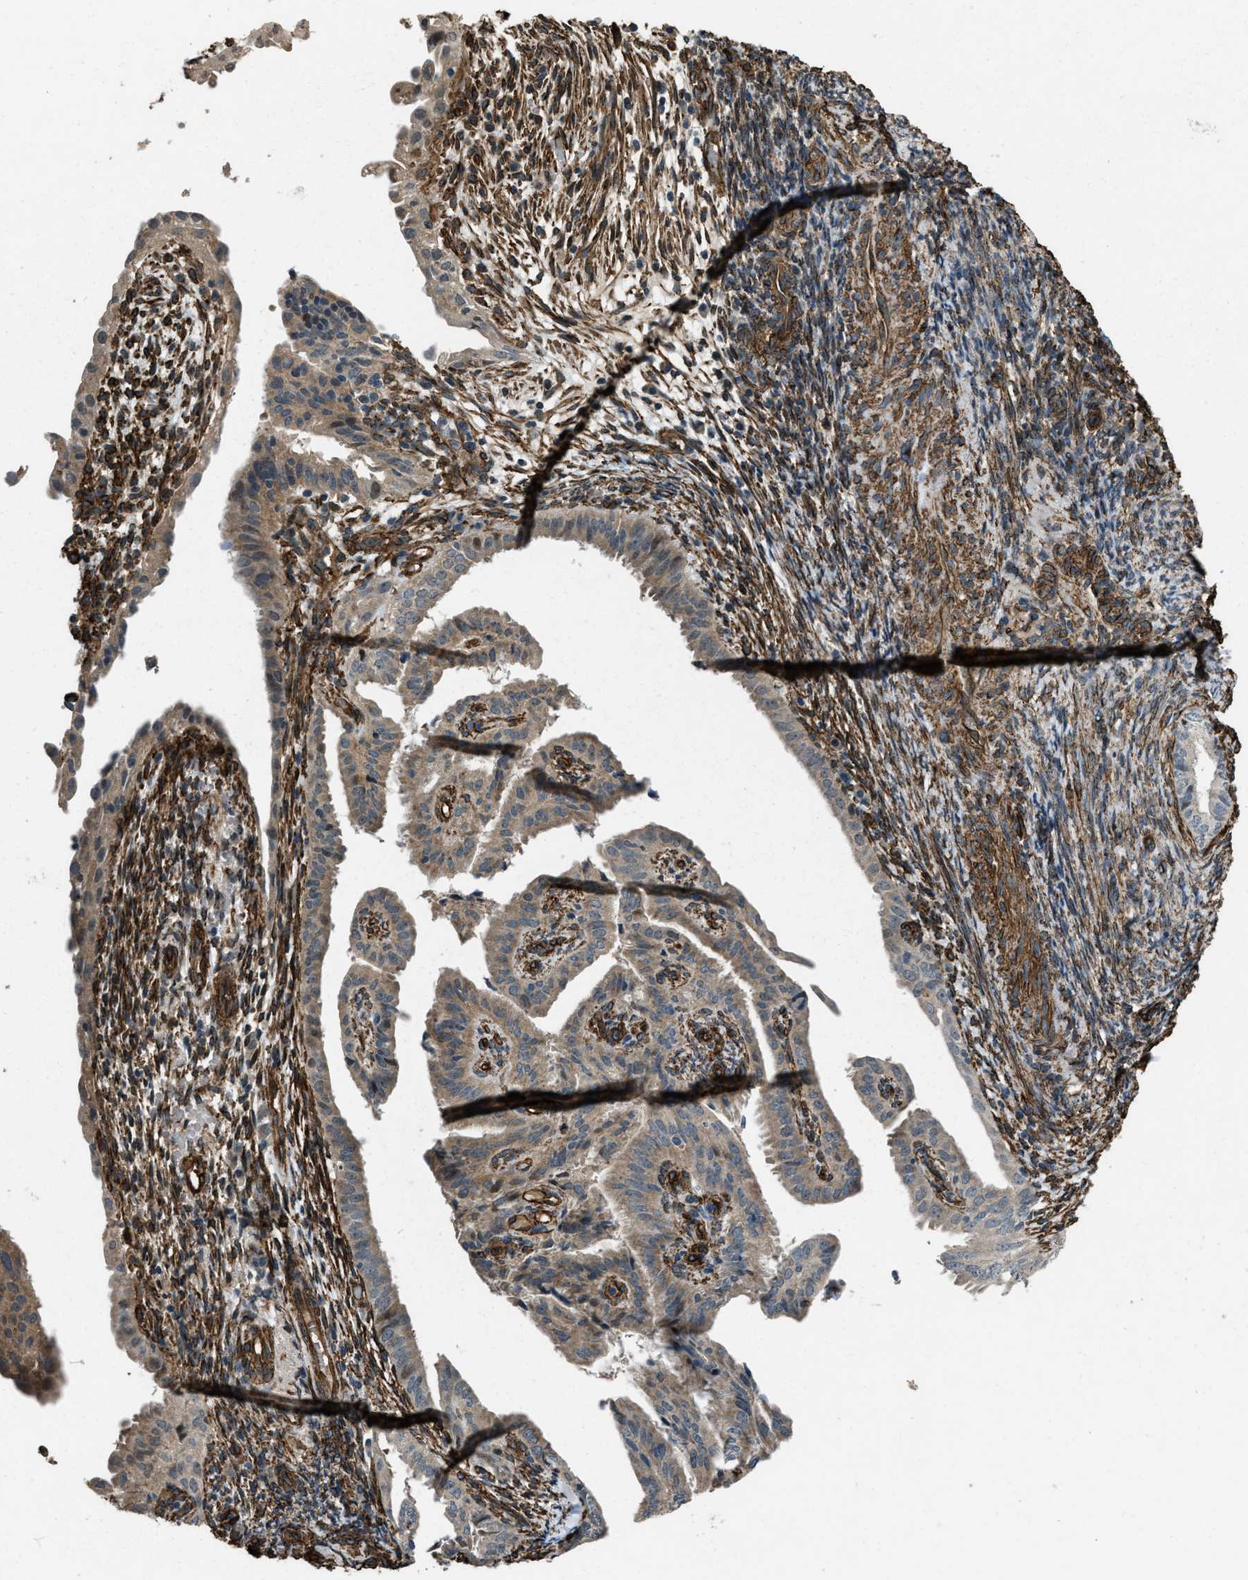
{"staining": {"intensity": "weak", "quantity": ">75%", "location": "cytoplasmic/membranous"}, "tissue": "endometrial cancer", "cell_type": "Tumor cells", "image_type": "cancer", "snomed": [{"axis": "morphology", "description": "Adenocarcinoma, NOS"}, {"axis": "topography", "description": "Endometrium"}], "caption": "An IHC photomicrograph of neoplastic tissue is shown. Protein staining in brown shows weak cytoplasmic/membranous positivity in adenocarcinoma (endometrial) within tumor cells.", "gene": "NMB", "patient": {"sex": "female", "age": 58}}